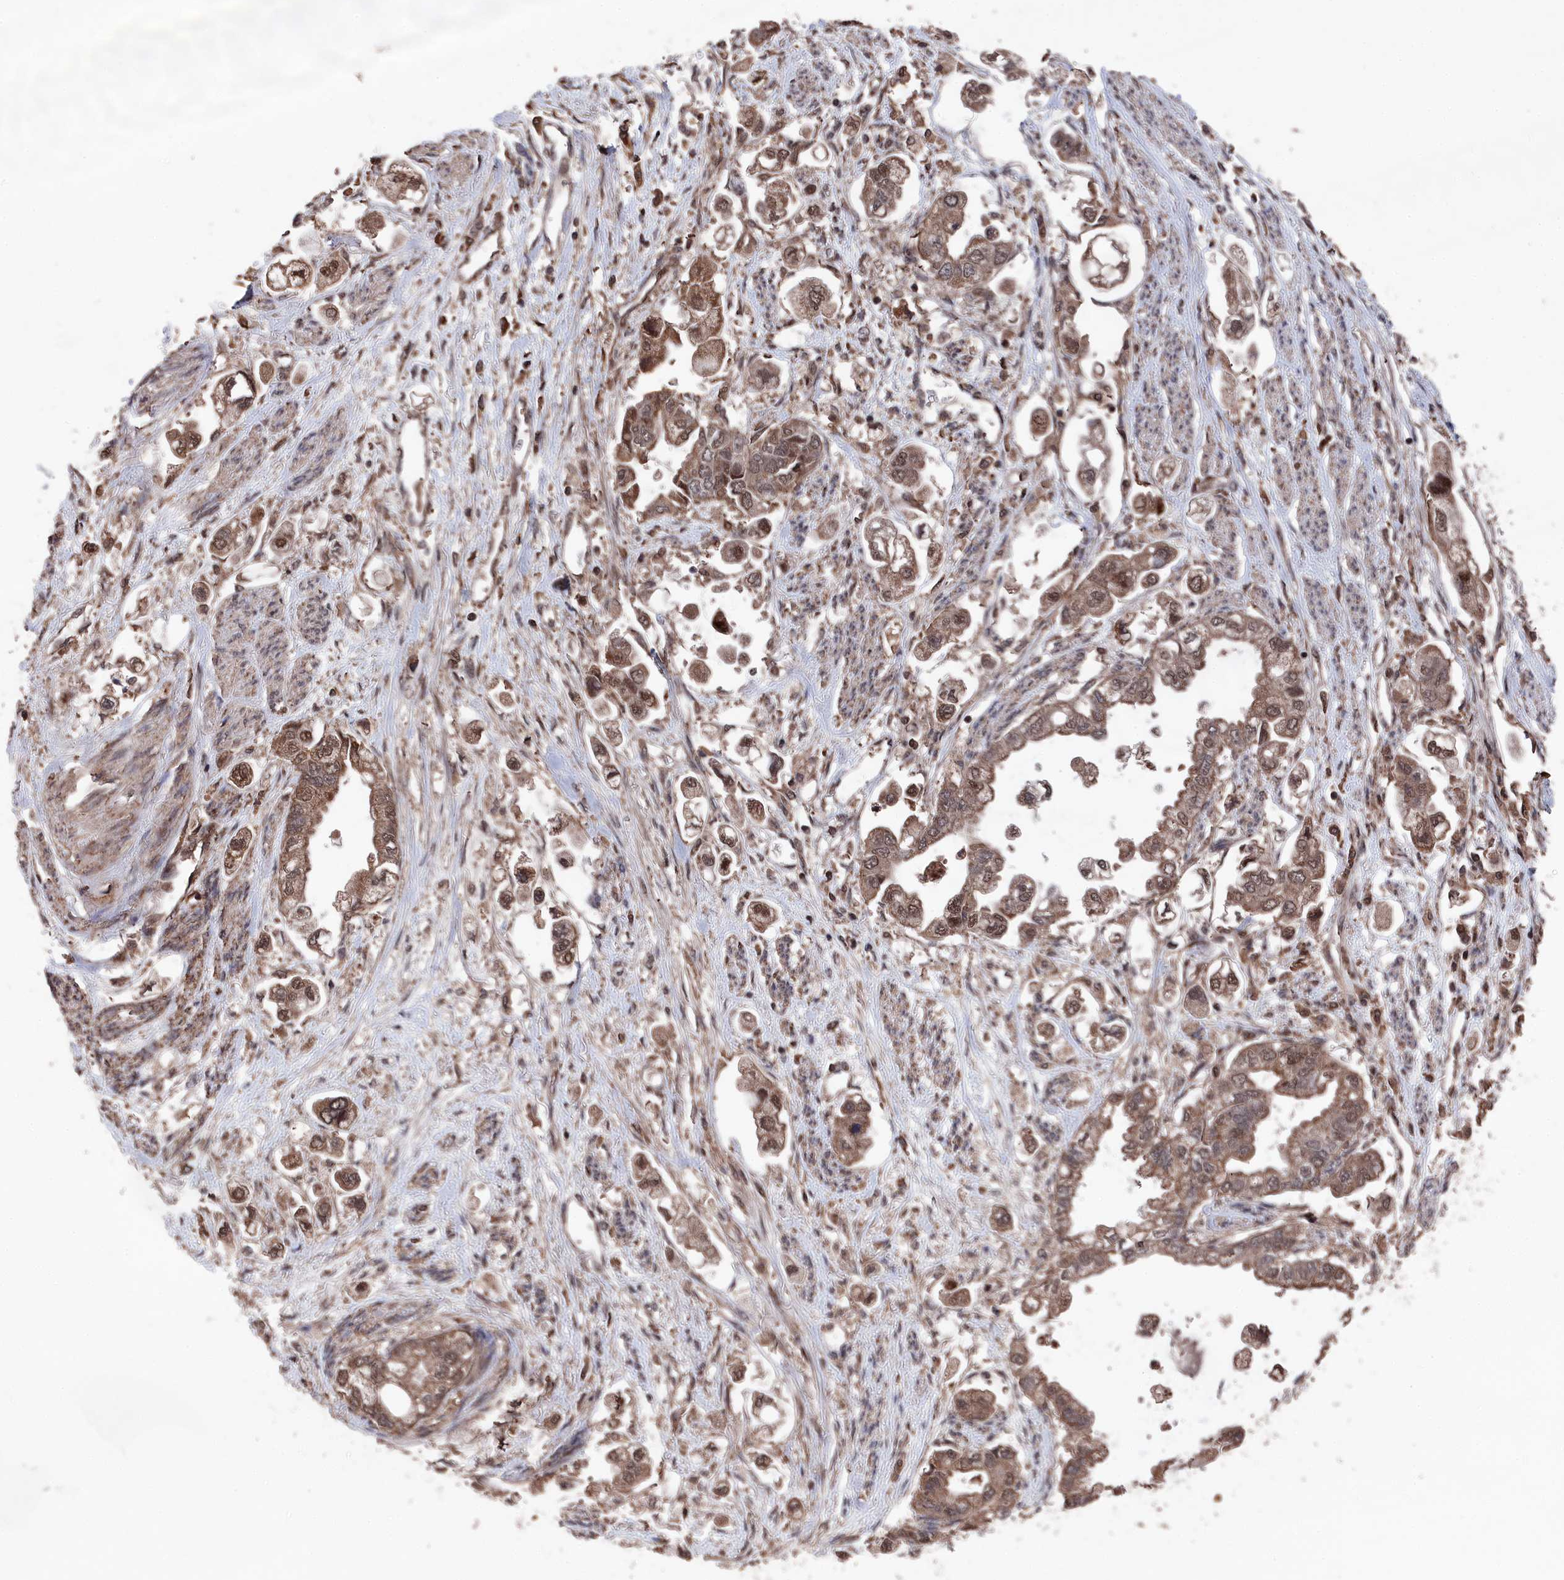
{"staining": {"intensity": "moderate", "quantity": ">75%", "location": "cytoplasmic/membranous,nuclear"}, "tissue": "stomach cancer", "cell_type": "Tumor cells", "image_type": "cancer", "snomed": [{"axis": "morphology", "description": "Adenocarcinoma, NOS"}, {"axis": "topography", "description": "Stomach"}], "caption": "Immunohistochemistry (IHC) staining of stomach cancer (adenocarcinoma), which exhibits medium levels of moderate cytoplasmic/membranous and nuclear expression in approximately >75% of tumor cells indicating moderate cytoplasmic/membranous and nuclear protein expression. The staining was performed using DAB (brown) for protein detection and nuclei were counterstained in hematoxylin (blue).", "gene": "CEACAM21", "patient": {"sex": "male", "age": 62}}